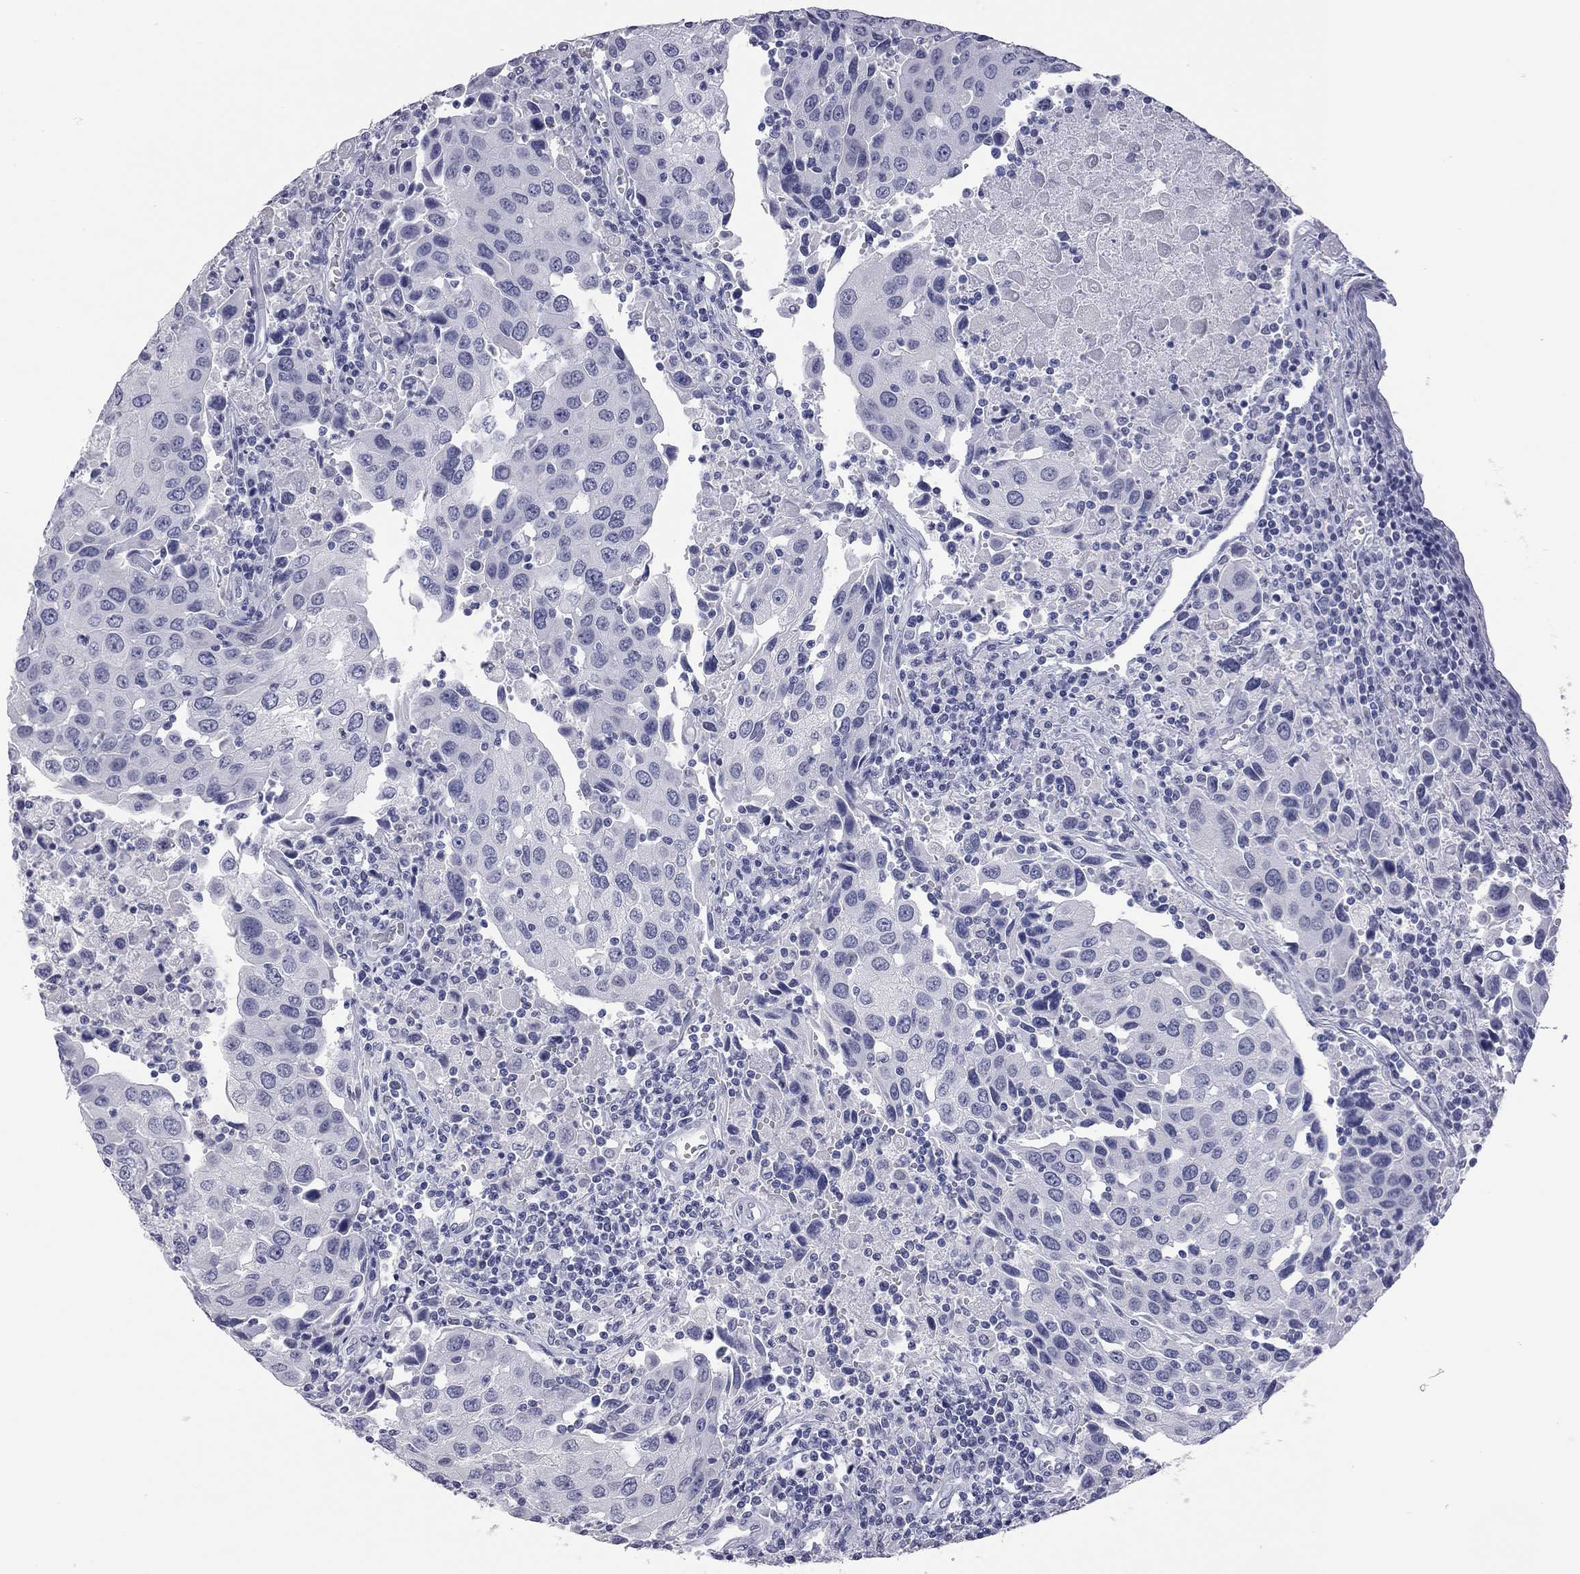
{"staining": {"intensity": "negative", "quantity": "none", "location": "none"}, "tissue": "urothelial cancer", "cell_type": "Tumor cells", "image_type": "cancer", "snomed": [{"axis": "morphology", "description": "Urothelial carcinoma, High grade"}, {"axis": "topography", "description": "Urinary bladder"}], "caption": "Histopathology image shows no significant protein staining in tumor cells of urothelial cancer.", "gene": "AK8", "patient": {"sex": "female", "age": 85}}